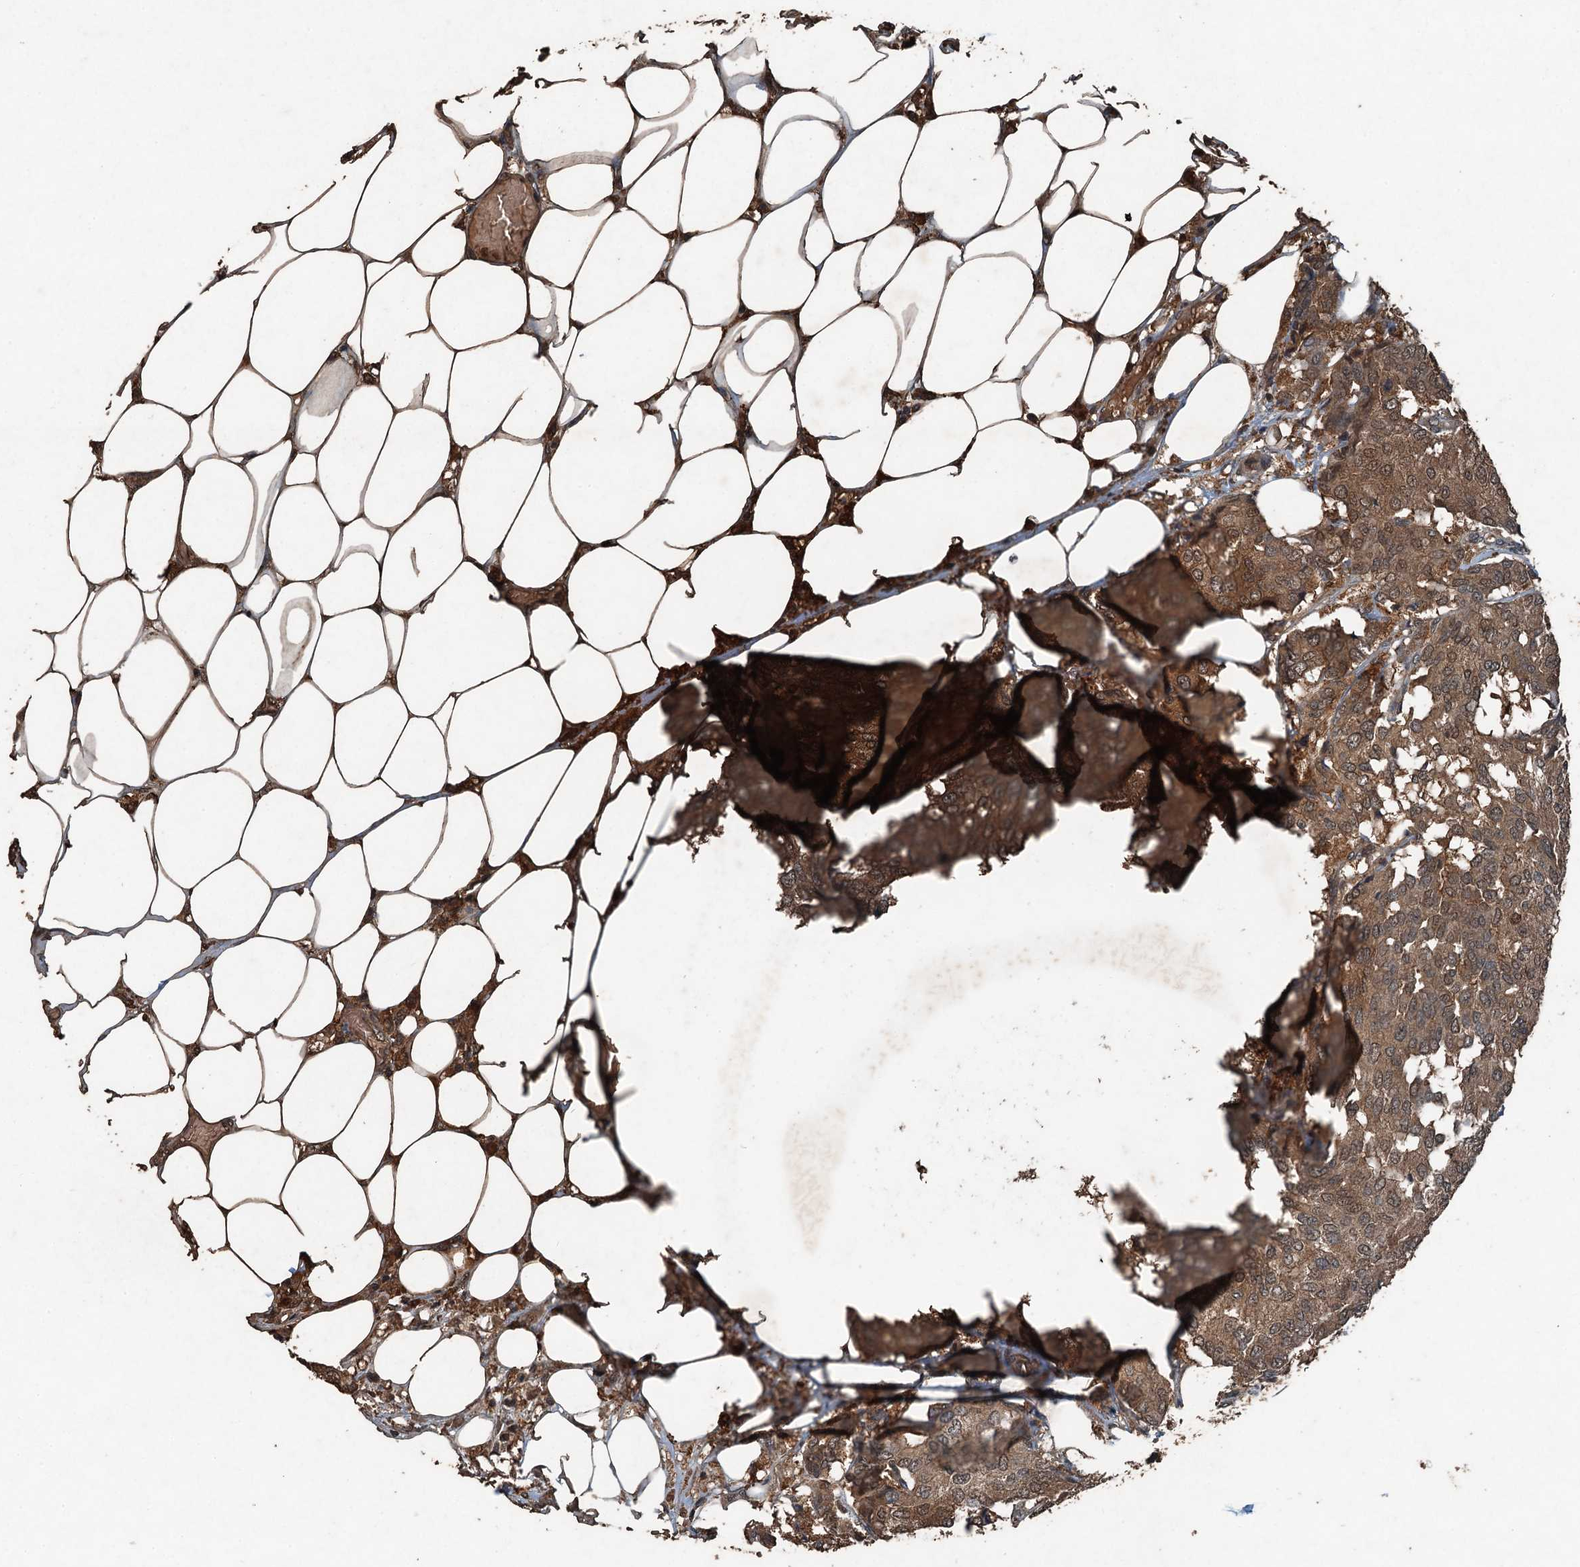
{"staining": {"intensity": "moderate", "quantity": ">75%", "location": "cytoplasmic/membranous"}, "tissue": "breast cancer", "cell_type": "Tumor cells", "image_type": "cancer", "snomed": [{"axis": "morphology", "description": "Duct carcinoma"}, {"axis": "topography", "description": "Breast"}], "caption": "IHC (DAB (3,3'-diaminobenzidine)) staining of breast cancer displays moderate cytoplasmic/membranous protein positivity in about >75% of tumor cells.", "gene": "TCTN1", "patient": {"sex": "female", "age": 75}}